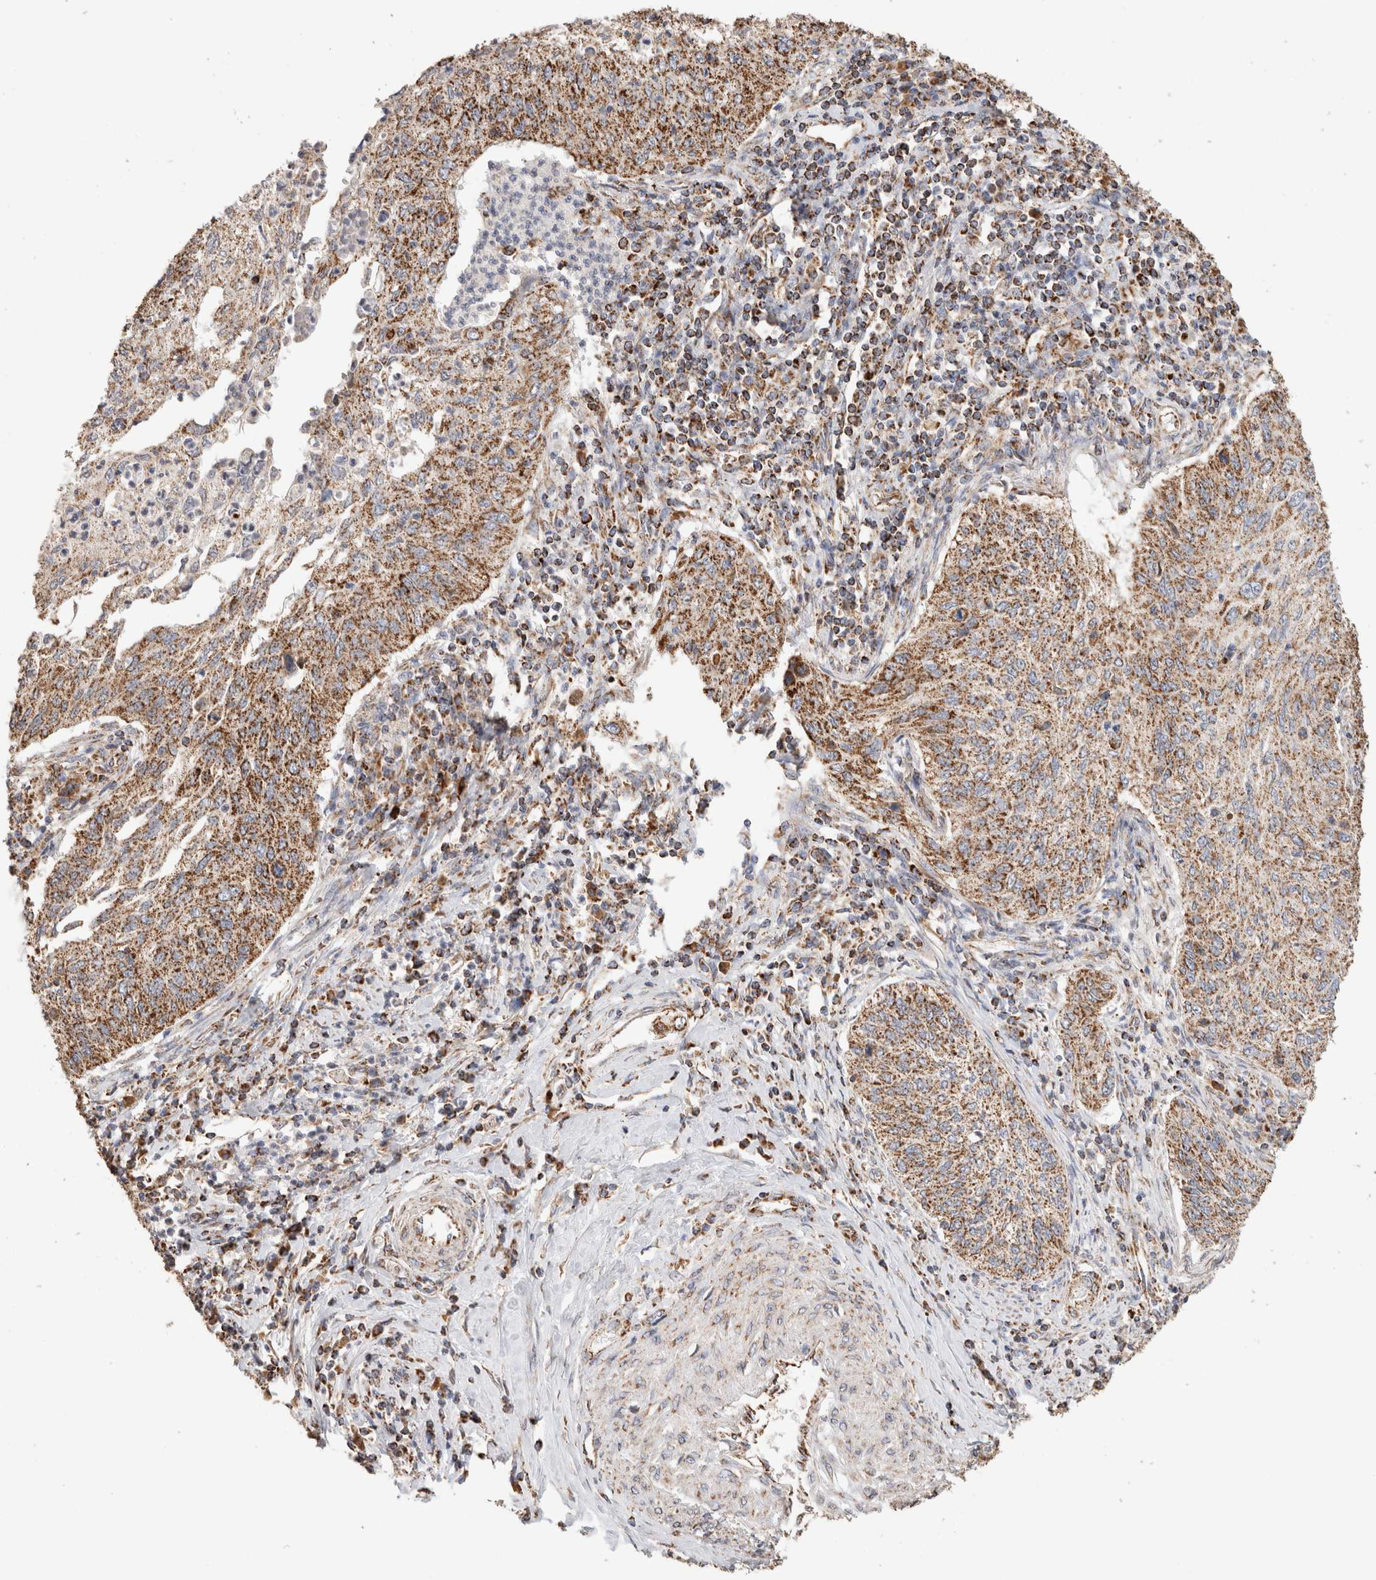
{"staining": {"intensity": "moderate", "quantity": ">75%", "location": "cytoplasmic/membranous"}, "tissue": "cervical cancer", "cell_type": "Tumor cells", "image_type": "cancer", "snomed": [{"axis": "morphology", "description": "Squamous cell carcinoma, NOS"}, {"axis": "topography", "description": "Cervix"}], "caption": "High-power microscopy captured an immunohistochemistry (IHC) photomicrograph of cervical squamous cell carcinoma, revealing moderate cytoplasmic/membranous staining in about >75% of tumor cells.", "gene": "C1QBP", "patient": {"sex": "female", "age": 30}}